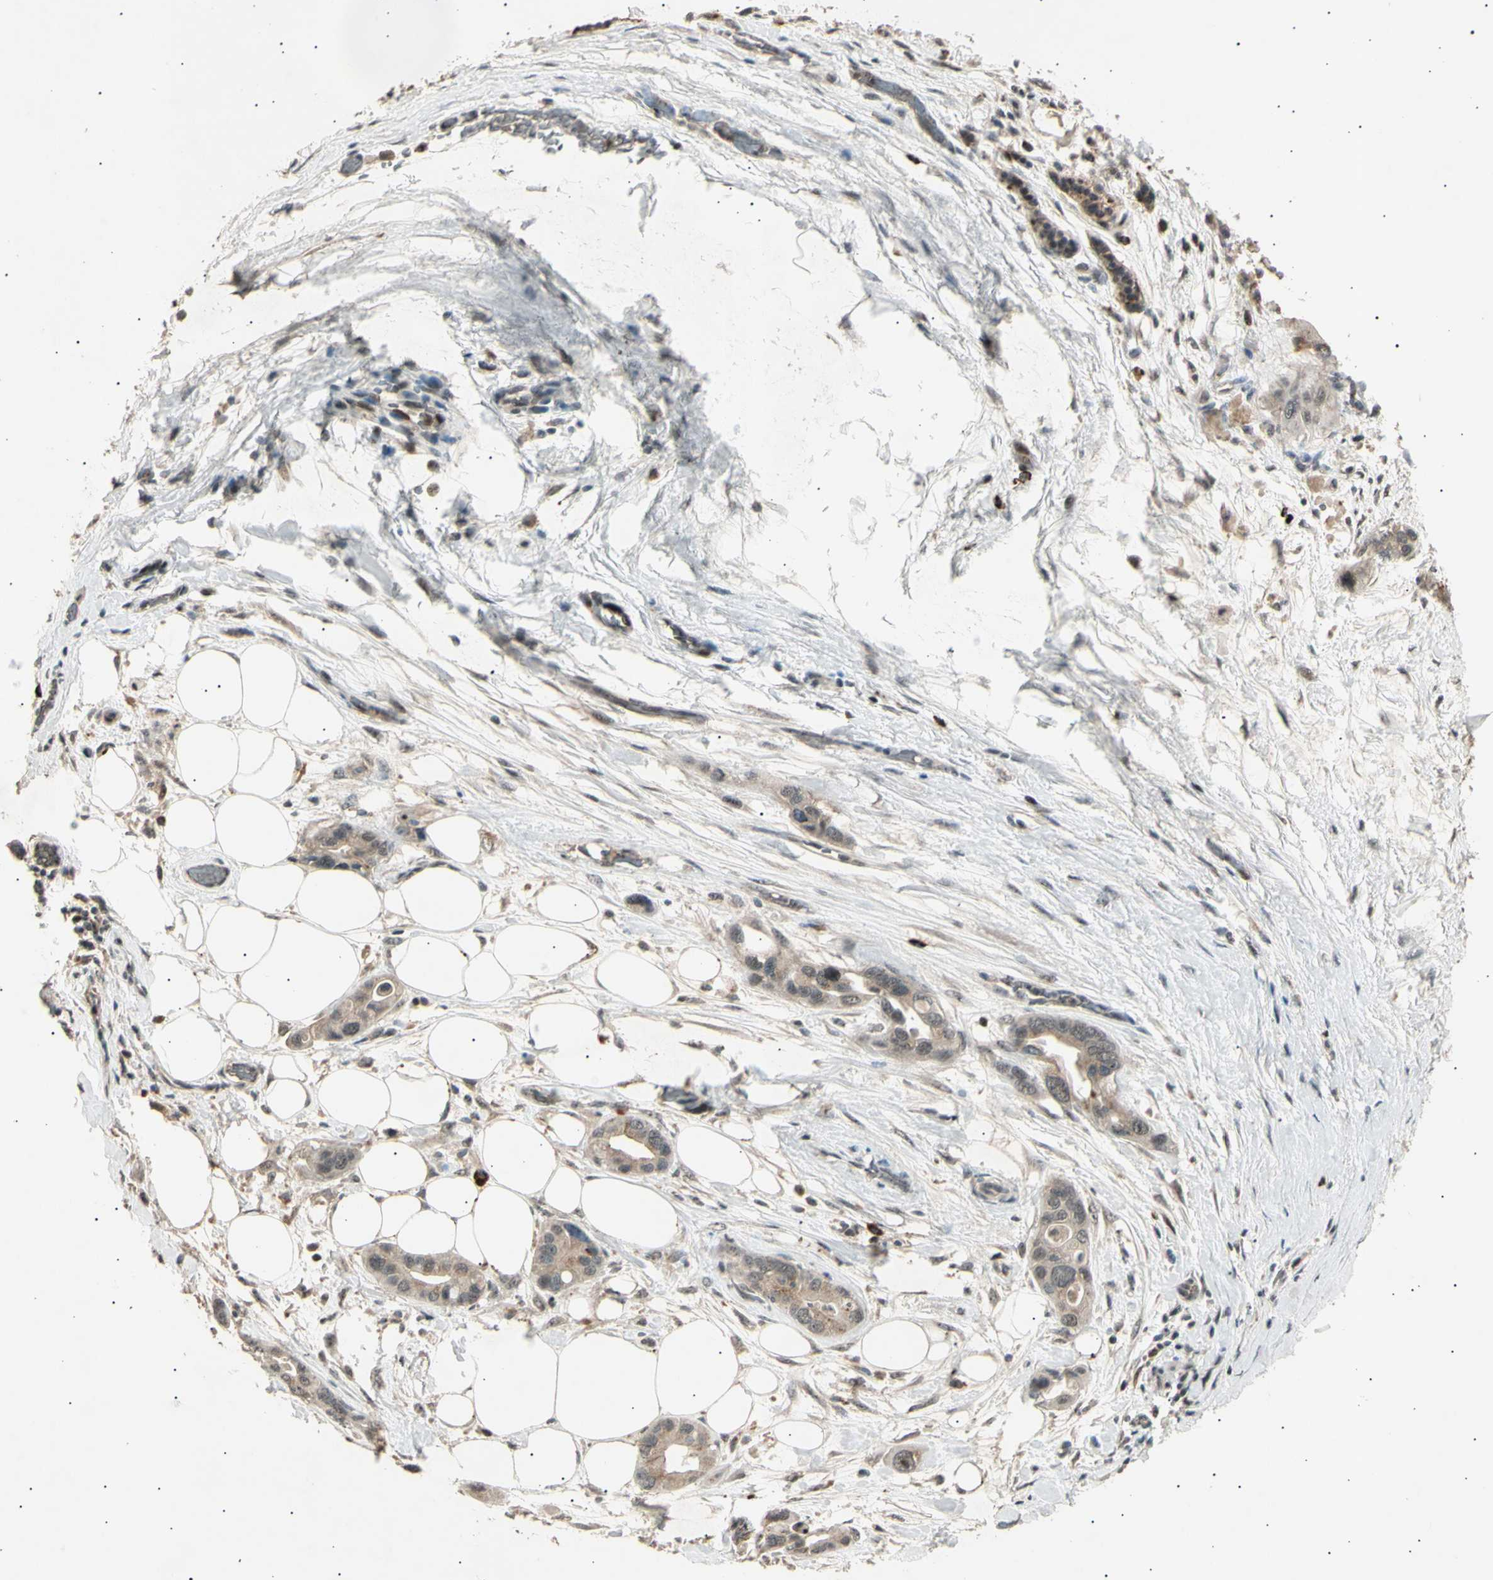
{"staining": {"intensity": "weak", "quantity": ">75%", "location": "cytoplasmic/membranous"}, "tissue": "pancreatic cancer", "cell_type": "Tumor cells", "image_type": "cancer", "snomed": [{"axis": "morphology", "description": "Adenocarcinoma, NOS"}, {"axis": "topography", "description": "Pancreas"}], "caption": "An image of human adenocarcinoma (pancreatic) stained for a protein reveals weak cytoplasmic/membranous brown staining in tumor cells.", "gene": "NUAK2", "patient": {"sex": "female", "age": 77}}